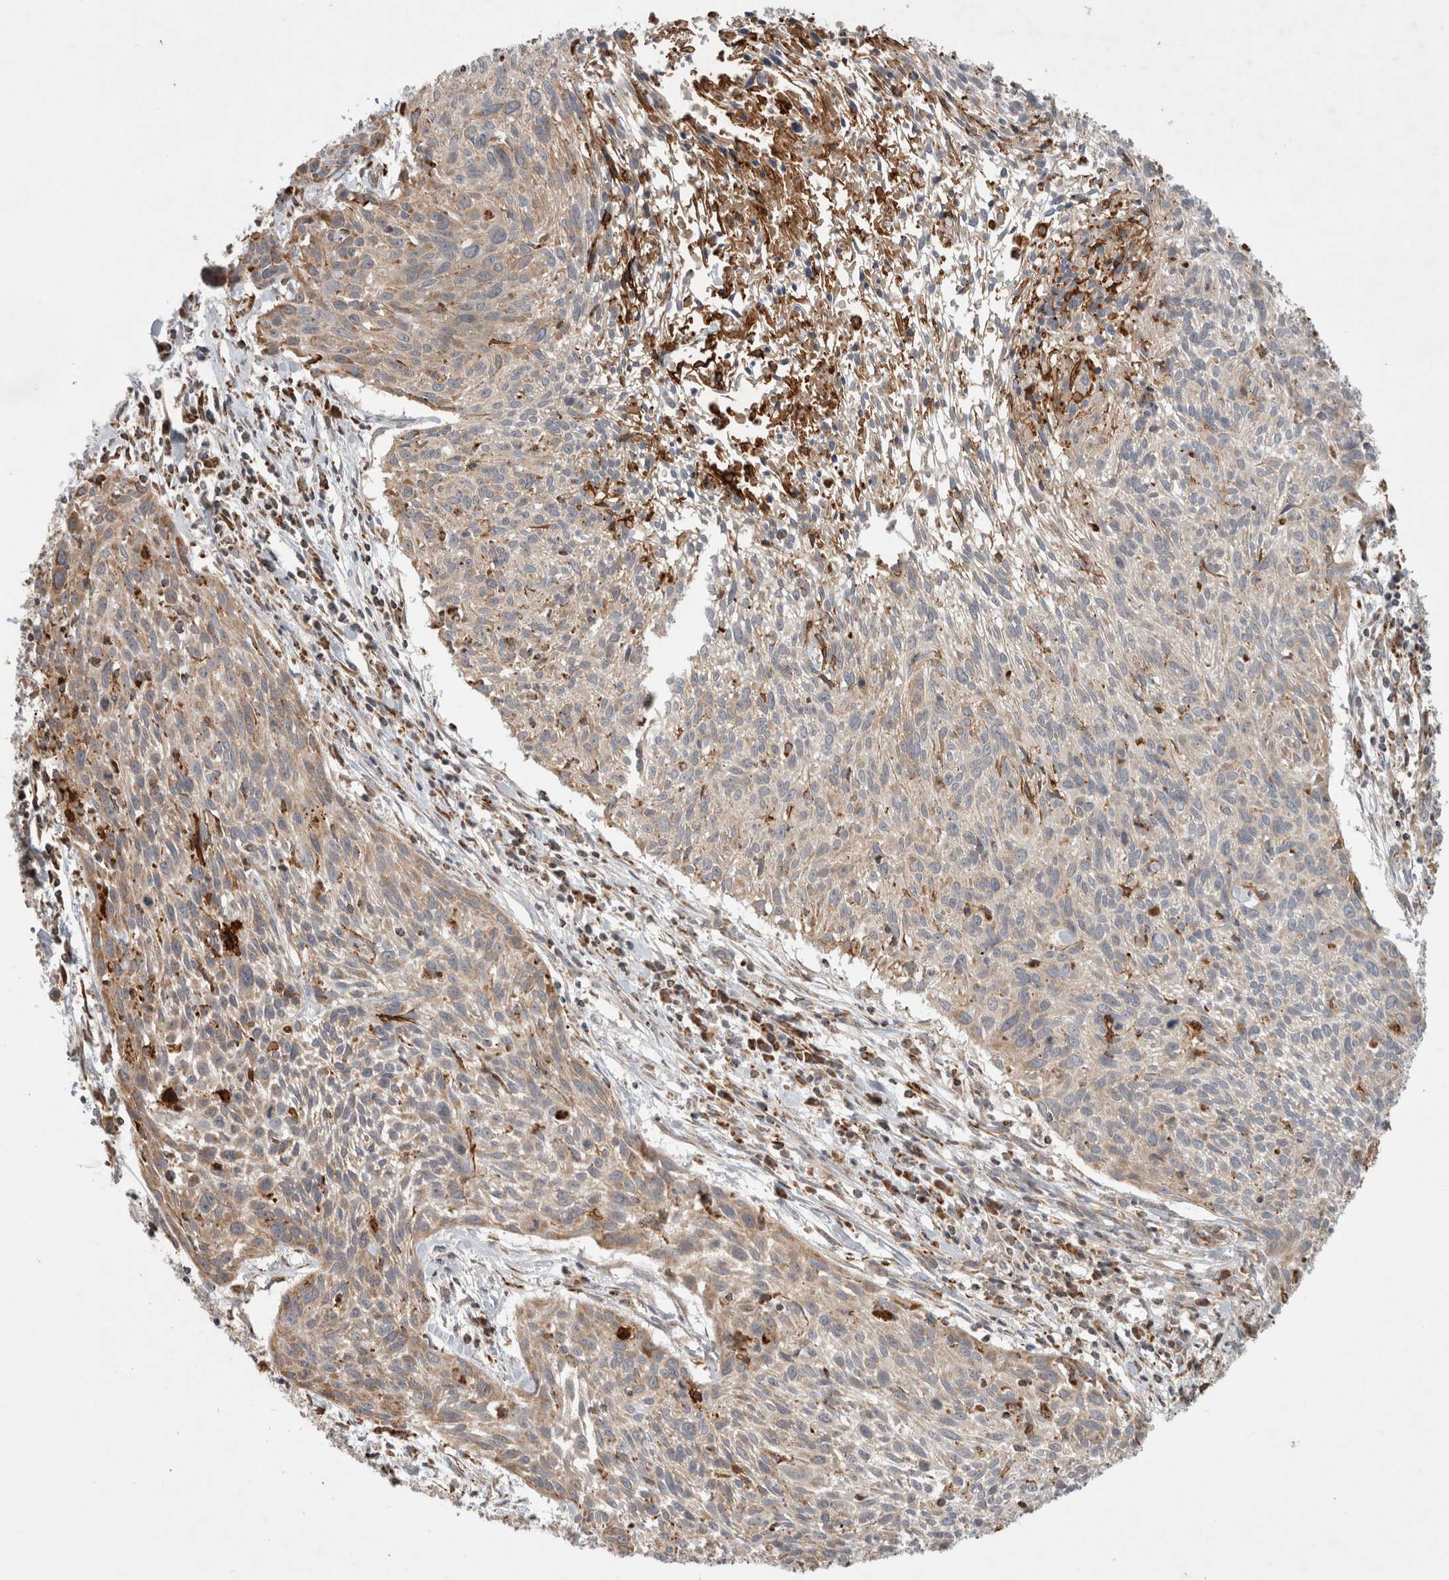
{"staining": {"intensity": "weak", "quantity": ">75%", "location": "cytoplasmic/membranous"}, "tissue": "cervical cancer", "cell_type": "Tumor cells", "image_type": "cancer", "snomed": [{"axis": "morphology", "description": "Squamous cell carcinoma, NOS"}, {"axis": "topography", "description": "Cervix"}], "caption": "Cervical squamous cell carcinoma stained with a protein marker displays weak staining in tumor cells.", "gene": "HROB", "patient": {"sex": "female", "age": 51}}